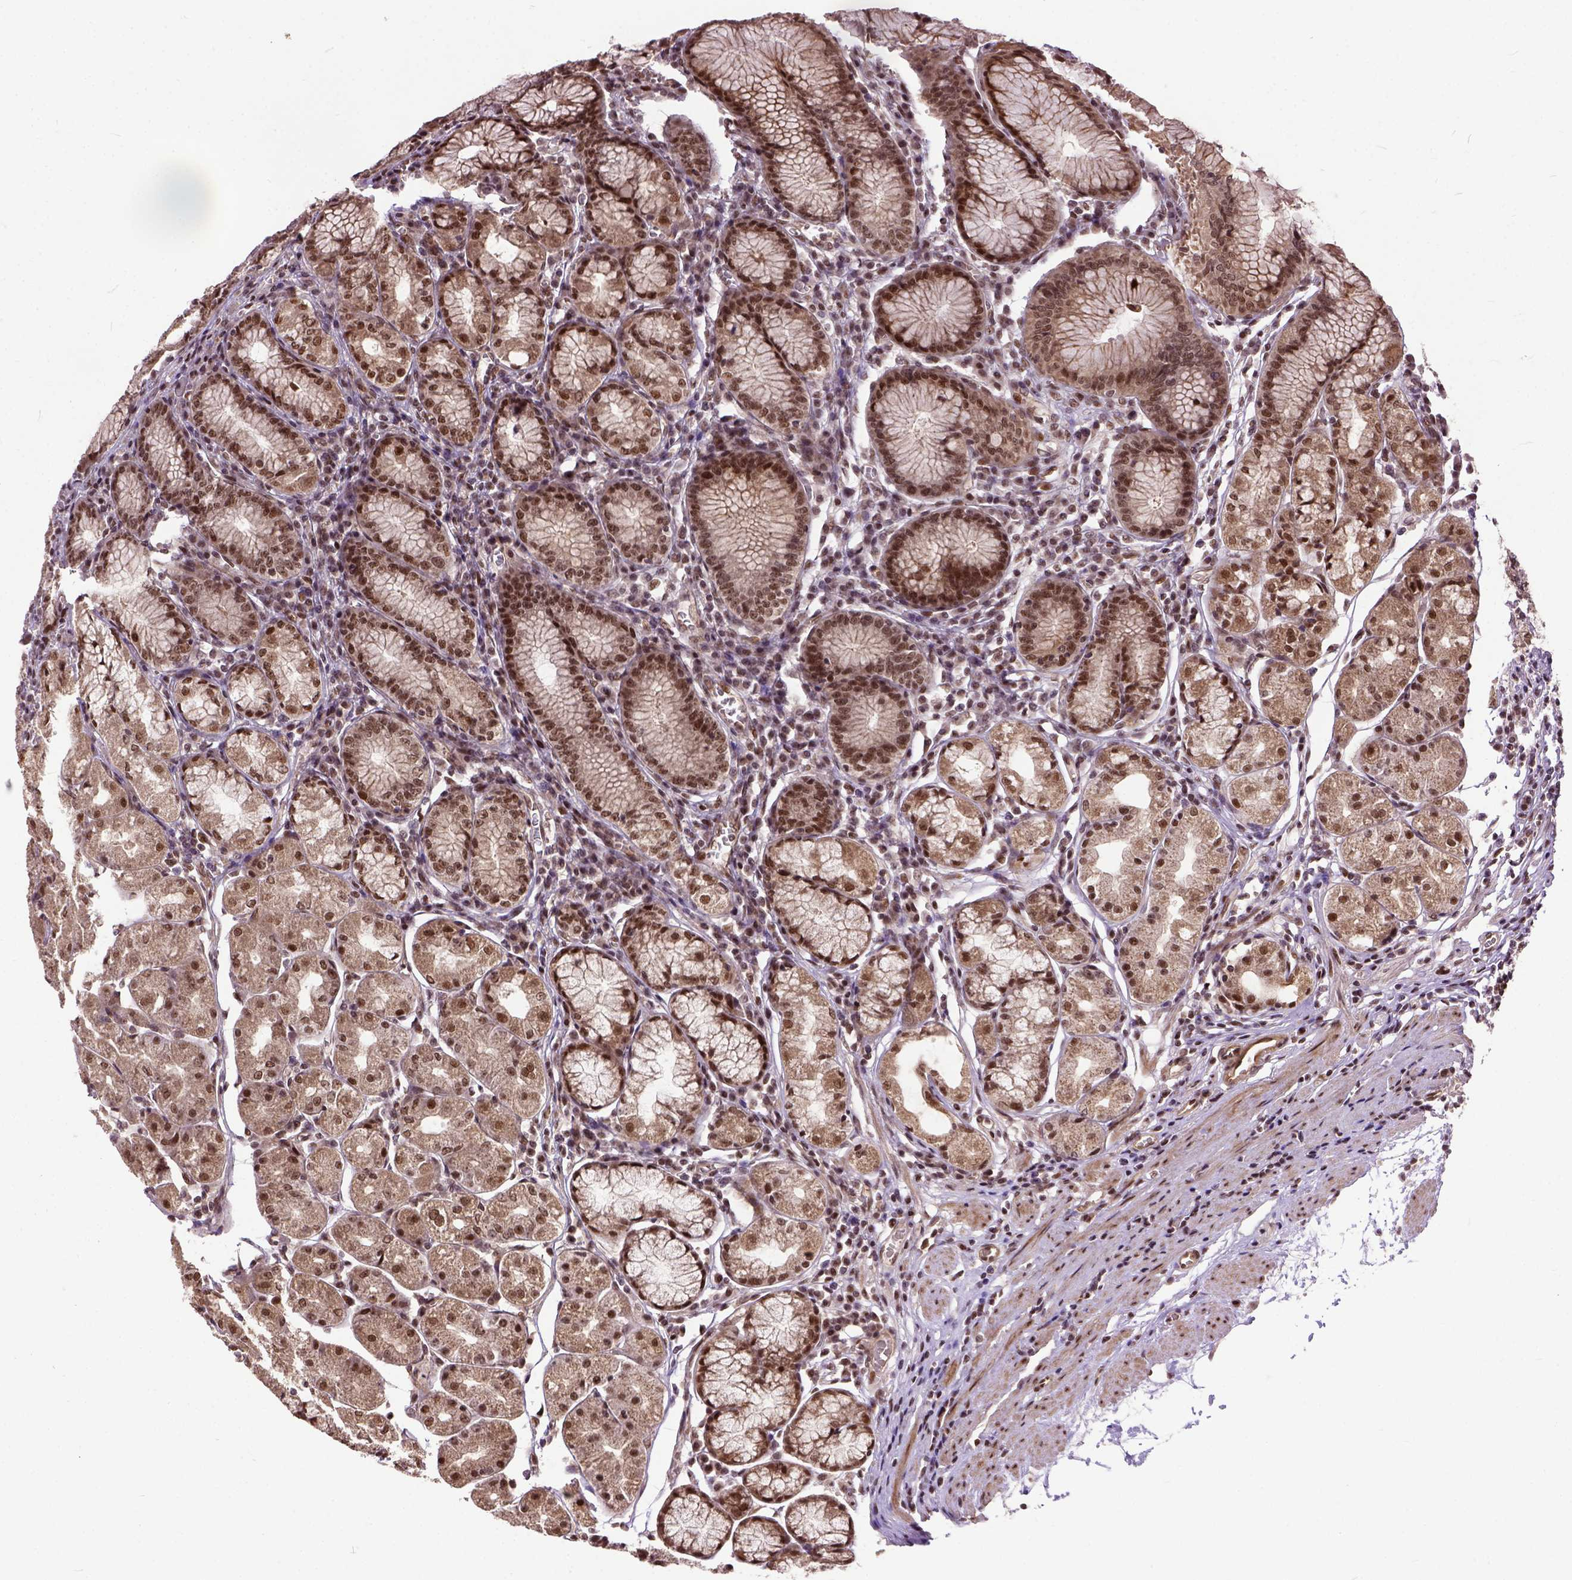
{"staining": {"intensity": "strong", "quantity": ">75%", "location": "nuclear"}, "tissue": "stomach", "cell_type": "Glandular cells", "image_type": "normal", "snomed": [{"axis": "morphology", "description": "Normal tissue, NOS"}, {"axis": "topography", "description": "Stomach"}], "caption": "Unremarkable stomach was stained to show a protein in brown. There is high levels of strong nuclear expression in about >75% of glandular cells. Nuclei are stained in blue.", "gene": "ZNF630", "patient": {"sex": "male", "age": 55}}